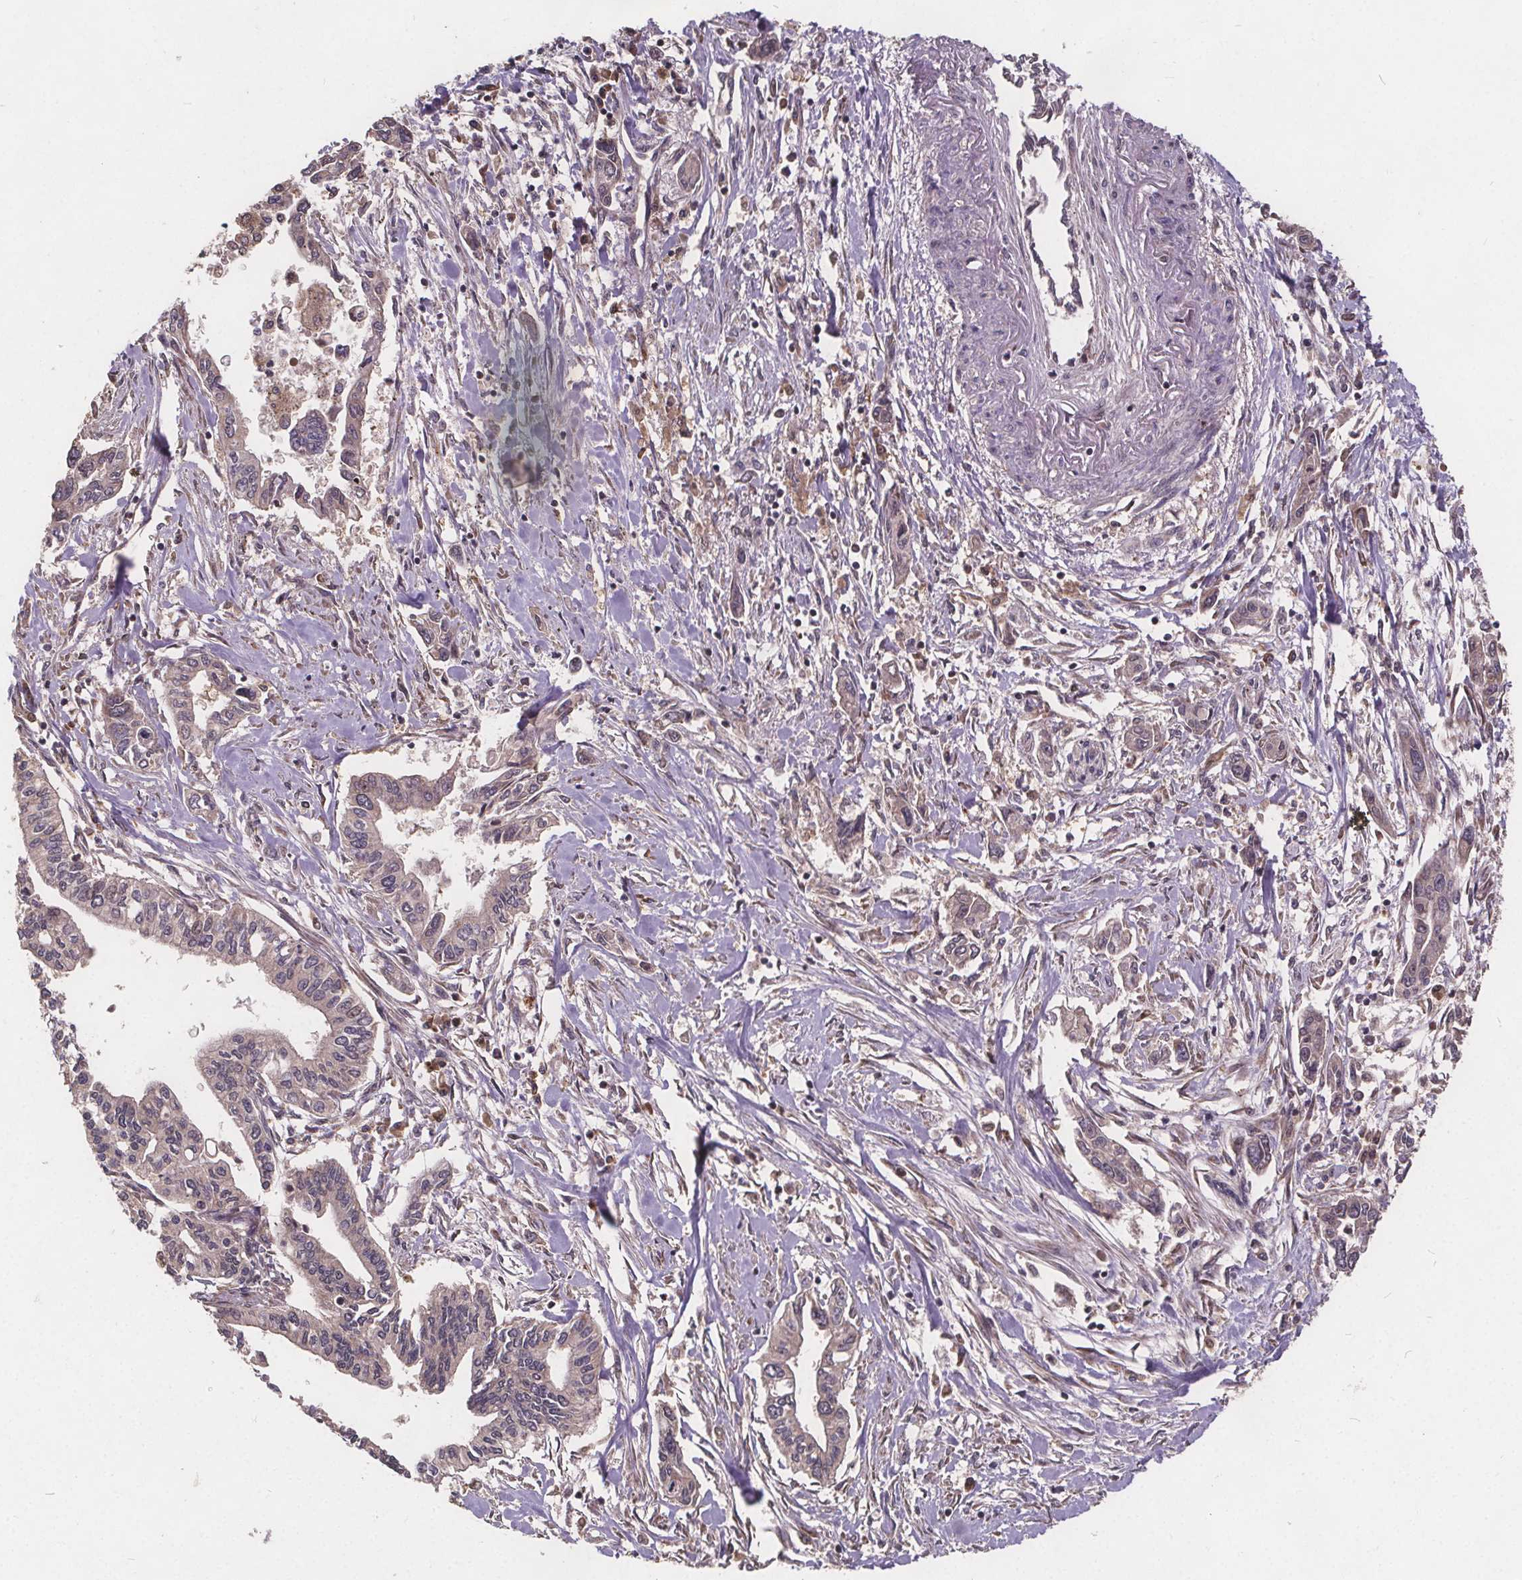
{"staining": {"intensity": "negative", "quantity": "none", "location": "none"}, "tissue": "pancreatic cancer", "cell_type": "Tumor cells", "image_type": "cancer", "snomed": [{"axis": "morphology", "description": "Adenocarcinoma, NOS"}, {"axis": "topography", "description": "Pancreas"}], "caption": "Tumor cells show no significant positivity in adenocarcinoma (pancreatic). Brightfield microscopy of IHC stained with DAB (3,3'-diaminobenzidine) (brown) and hematoxylin (blue), captured at high magnification.", "gene": "USP9X", "patient": {"sex": "male", "age": 60}}